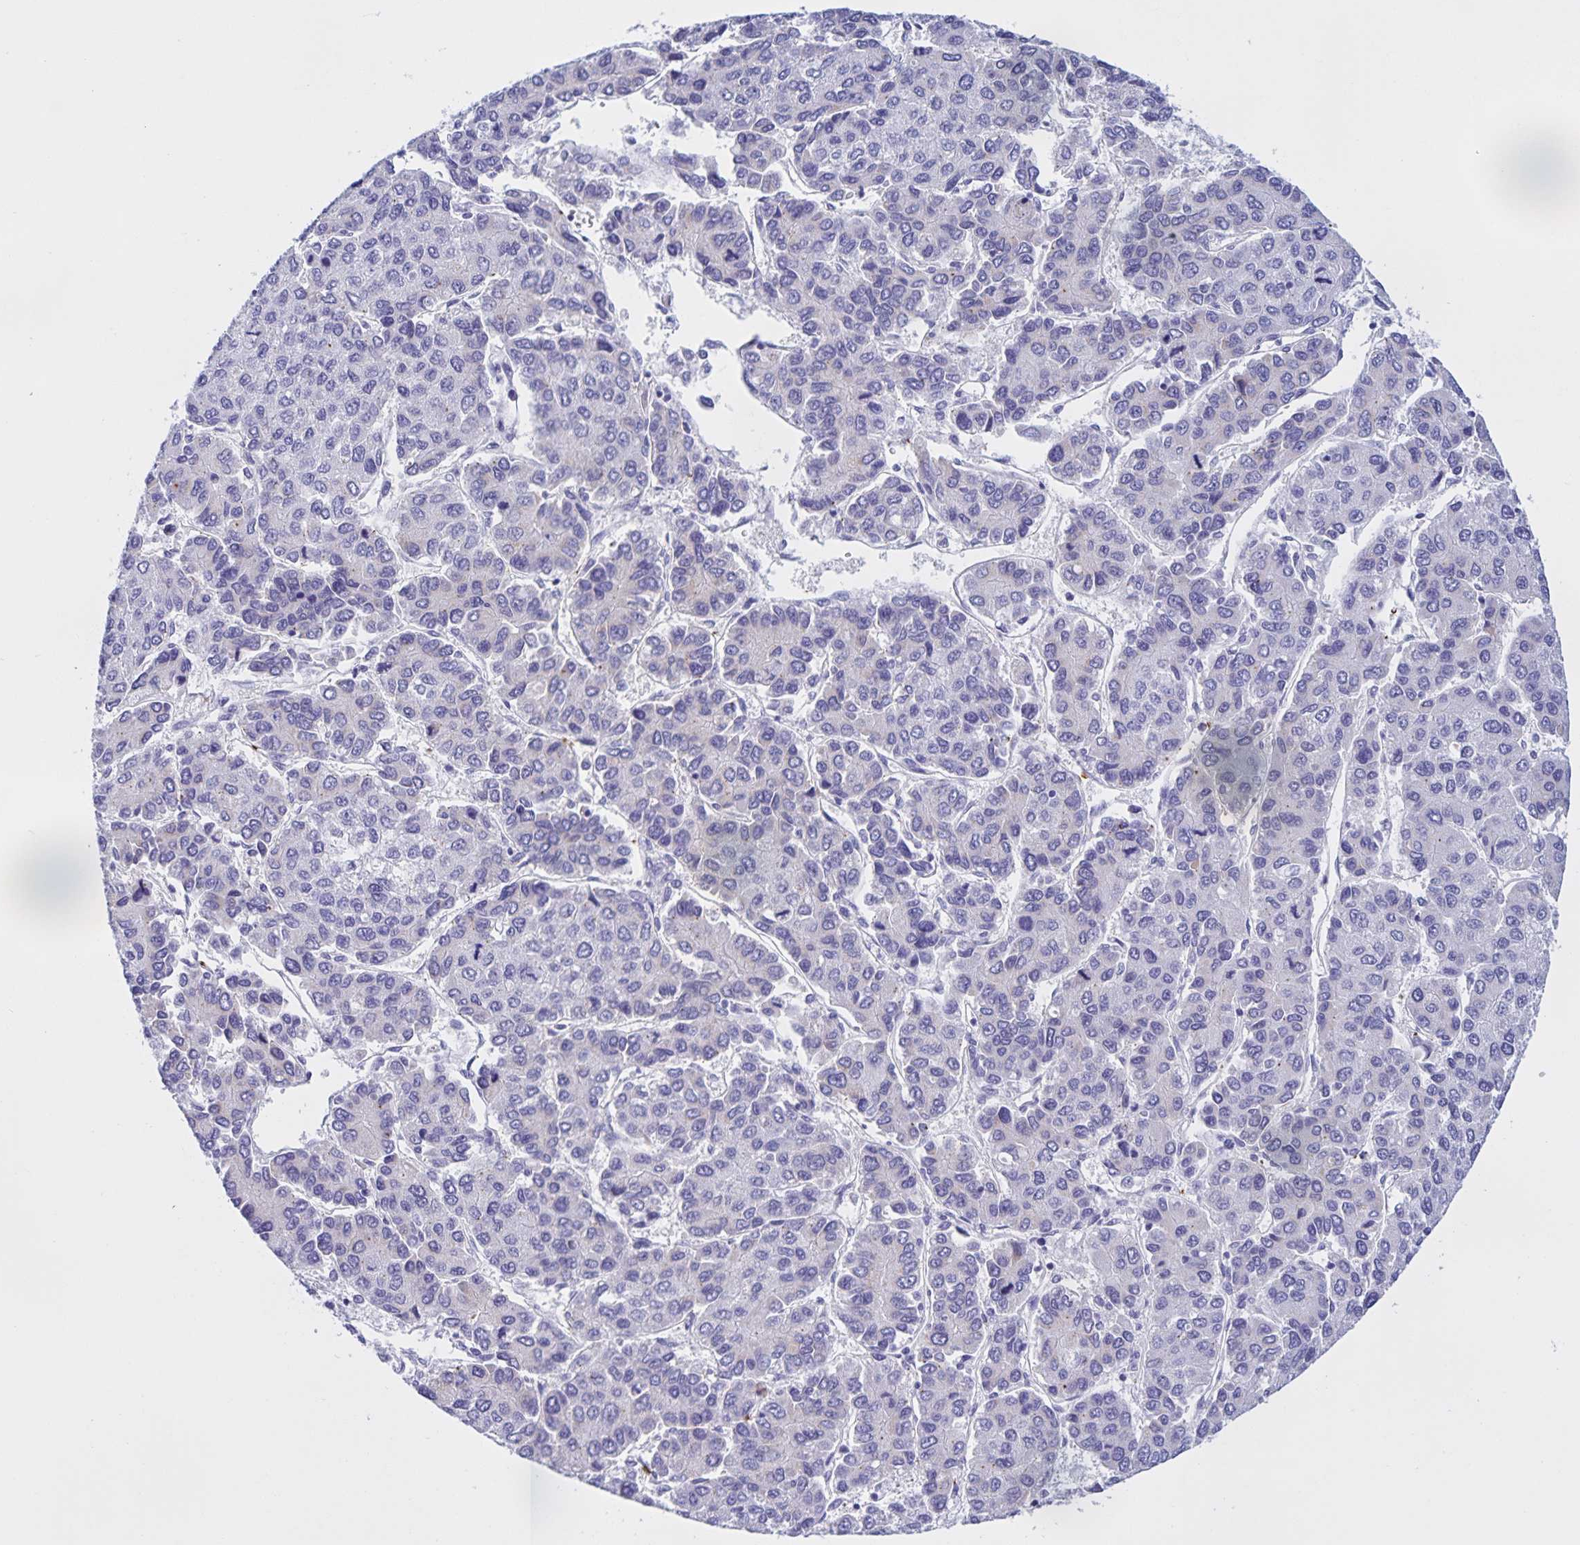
{"staining": {"intensity": "negative", "quantity": "none", "location": "none"}, "tissue": "liver cancer", "cell_type": "Tumor cells", "image_type": "cancer", "snomed": [{"axis": "morphology", "description": "Carcinoma, Hepatocellular, NOS"}, {"axis": "topography", "description": "Liver"}], "caption": "Tumor cells show no significant positivity in liver cancer. Nuclei are stained in blue.", "gene": "CATSPER4", "patient": {"sex": "female", "age": 66}}